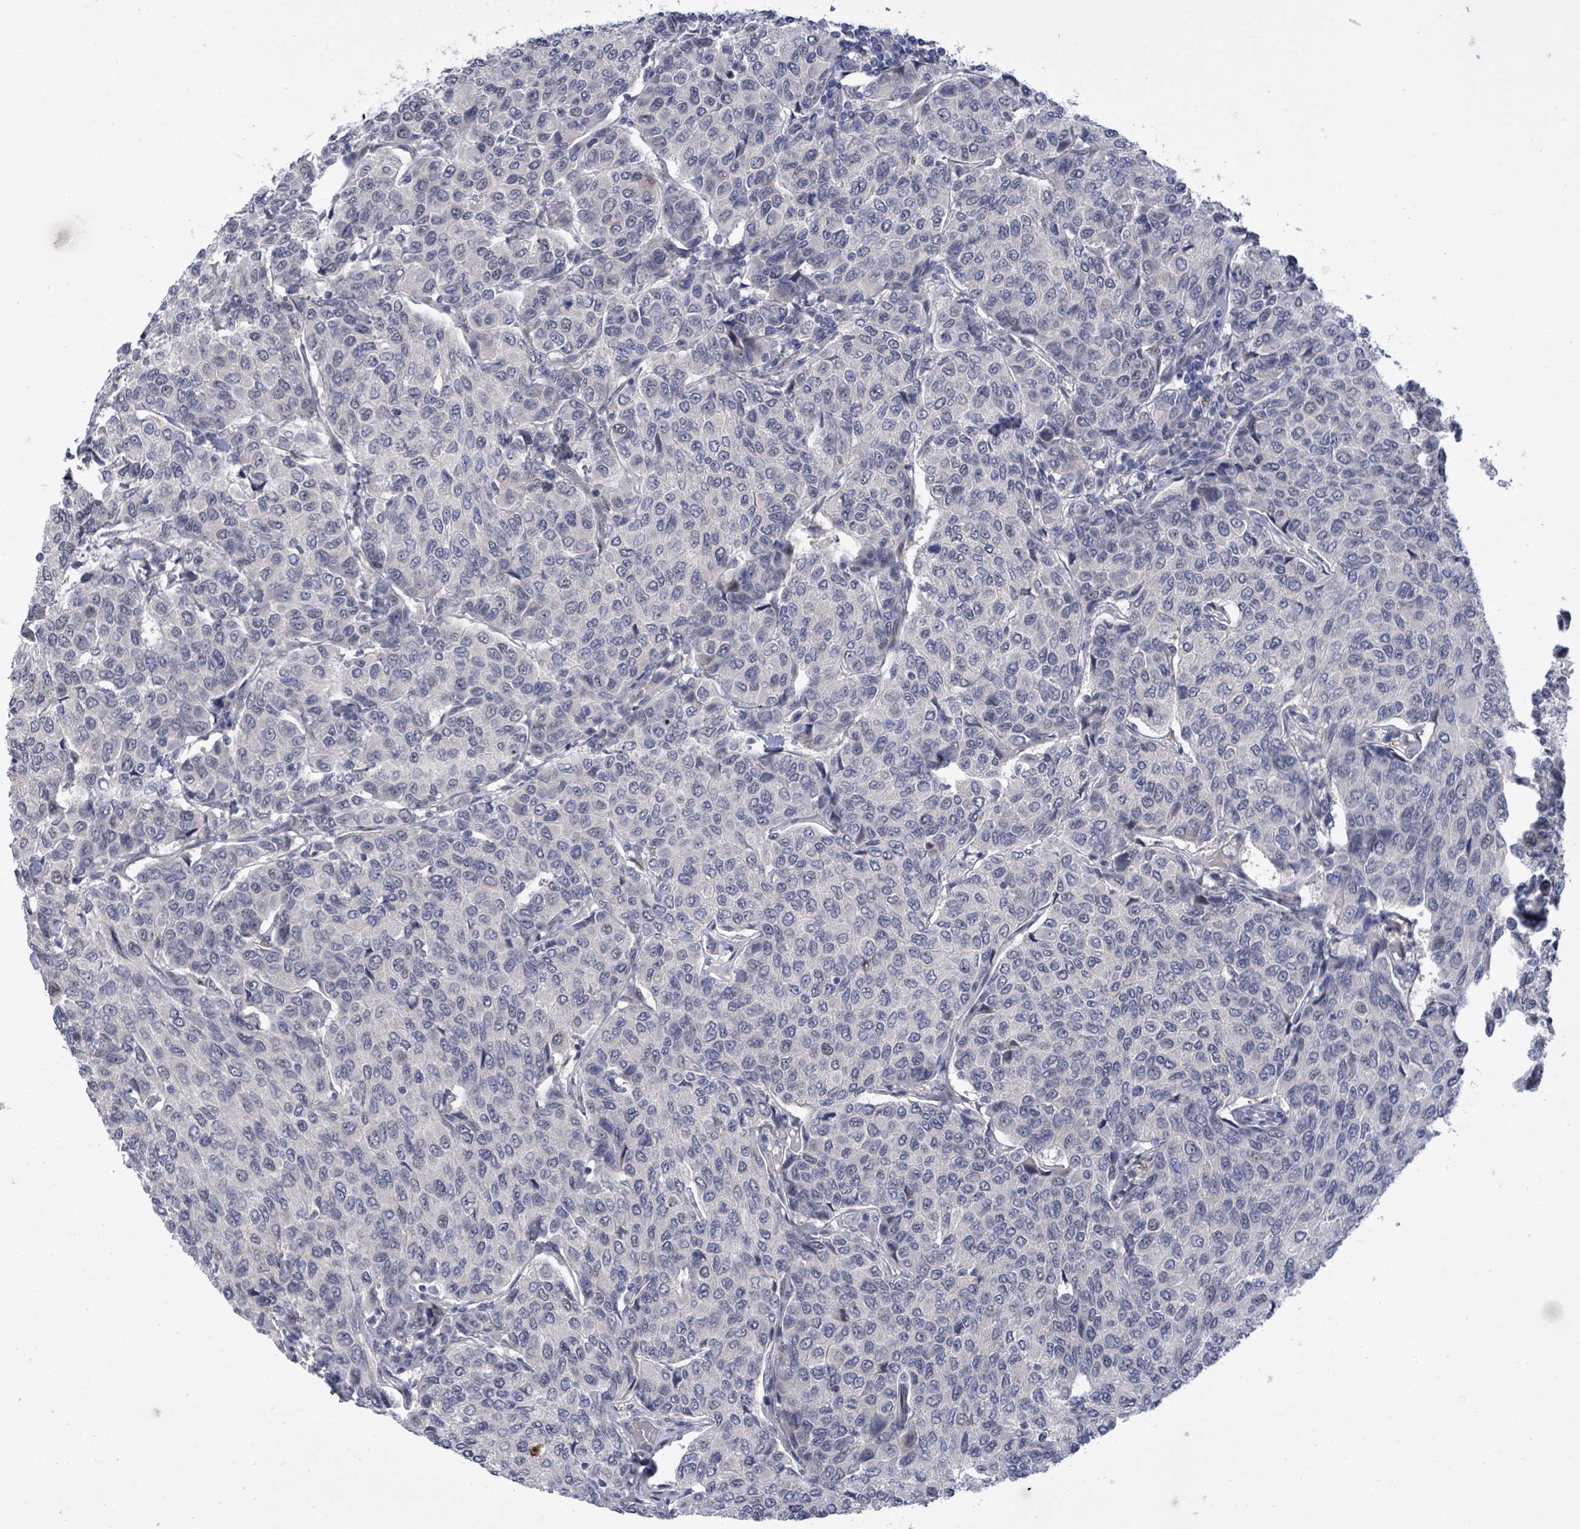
{"staining": {"intensity": "negative", "quantity": "none", "location": "none"}, "tissue": "breast cancer", "cell_type": "Tumor cells", "image_type": "cancer", "snomed": [{"axis": "morphology", "description": "Duct carcinoma"}, {"axis": "topography", "description": "Breast"}], "caption": "Immunohistochemical staining of human breast cancer demonstrates no significant expression in tumor cells.", "gene": "CT45A5", "patient": {"sex": "female", "age": 55}}